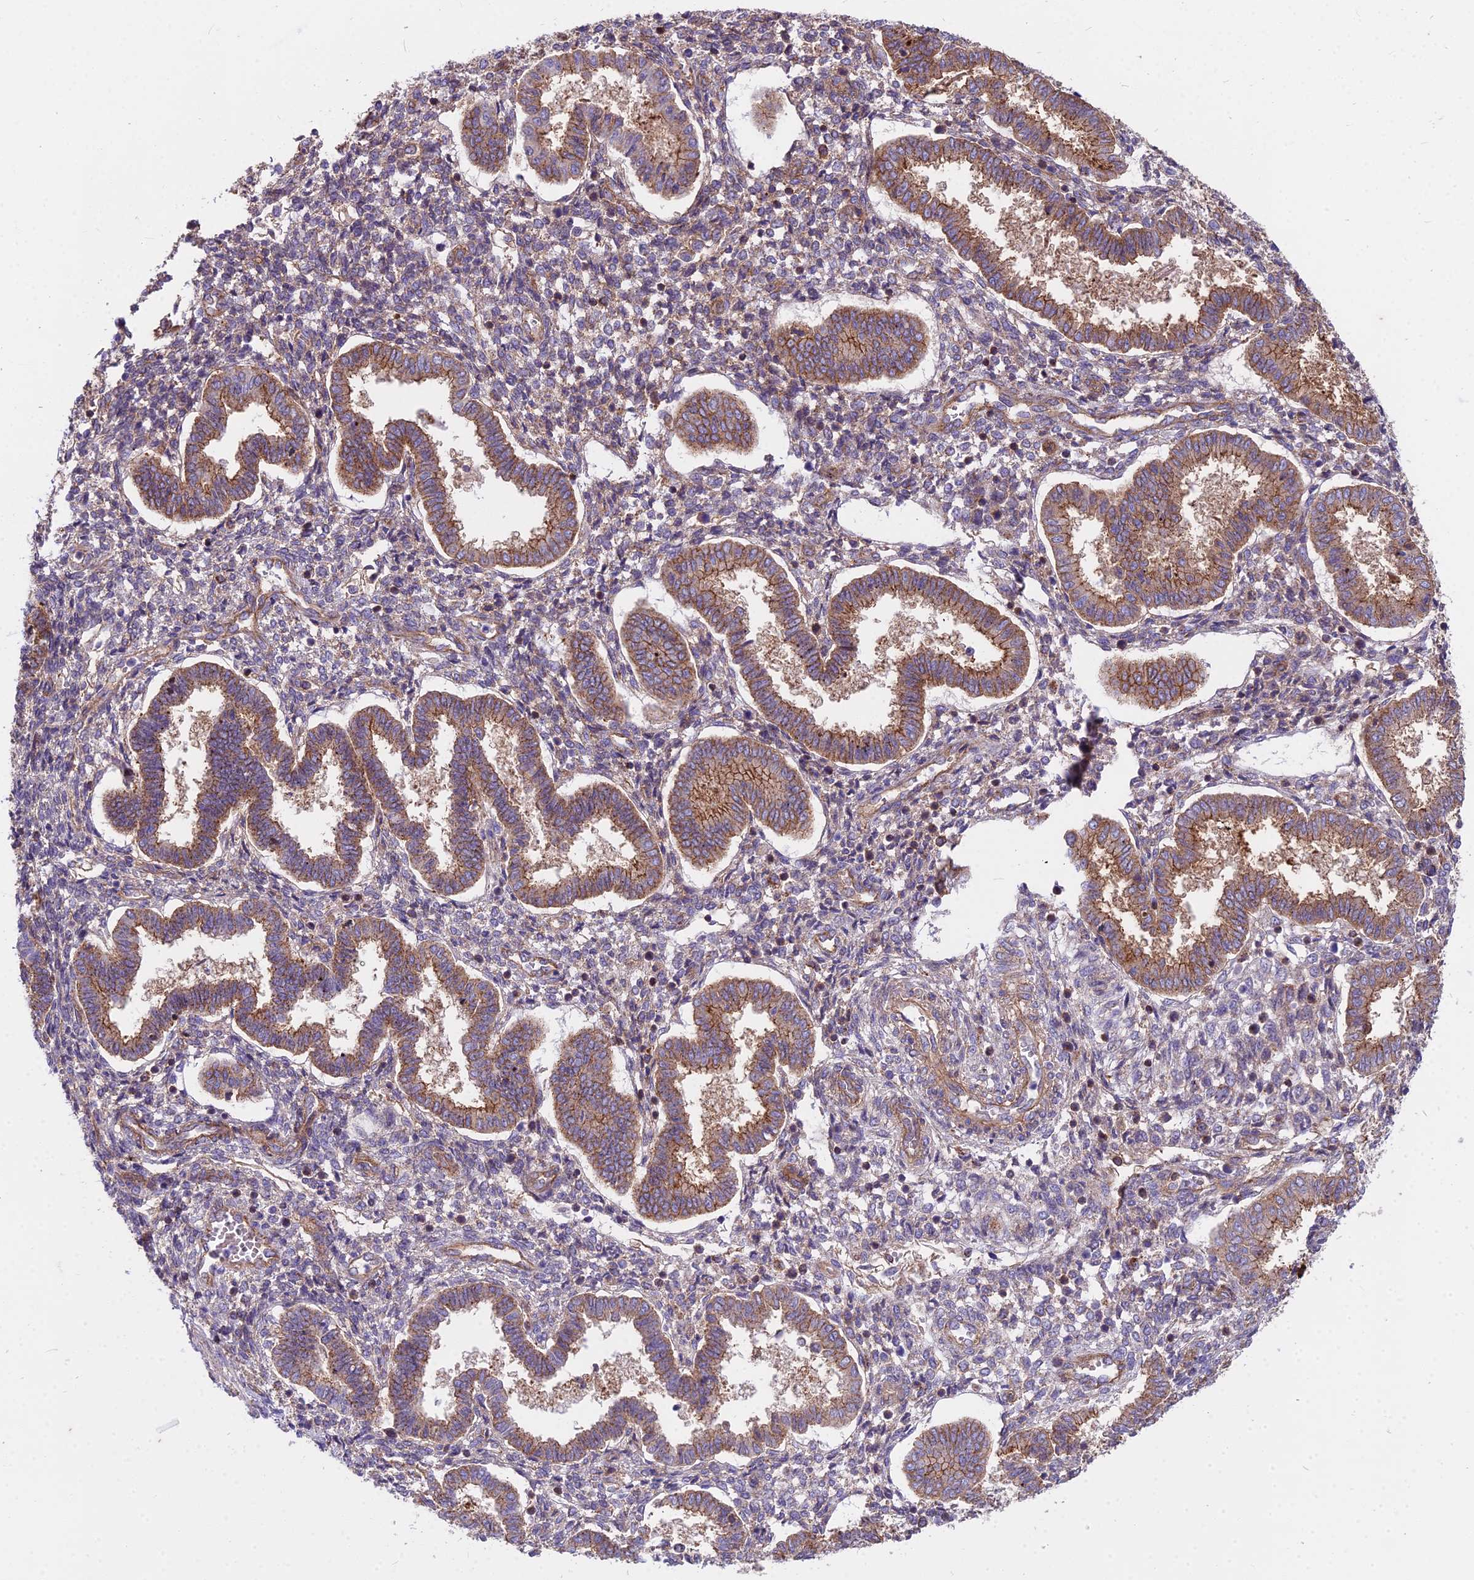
{"staining": {"intensity": "weak", "quantity": "25%-75%", "location": "cytoplasmic/membranous"}, "tissue": "endometrium", "cell_type": "Cells in endometrial stroma", "image_type": "normal", "snomed": [{"axis": "morphology", "description": "Normal tissue, NOS"}, {"axis": "topography", "description": "Endometrium"}], "caption": "Immunohistochemical staining of benign endometrium demonstrates 25%-75% levels of weak cytoplasmic/membranous protein positivity in about 25%-75% of cells in endometrial stroma. (brown staining indicates protein expression, while blue staining denotes nuclei).", "gene": "FRMPD1", "patient": {"sex": "female", "age": 24}}